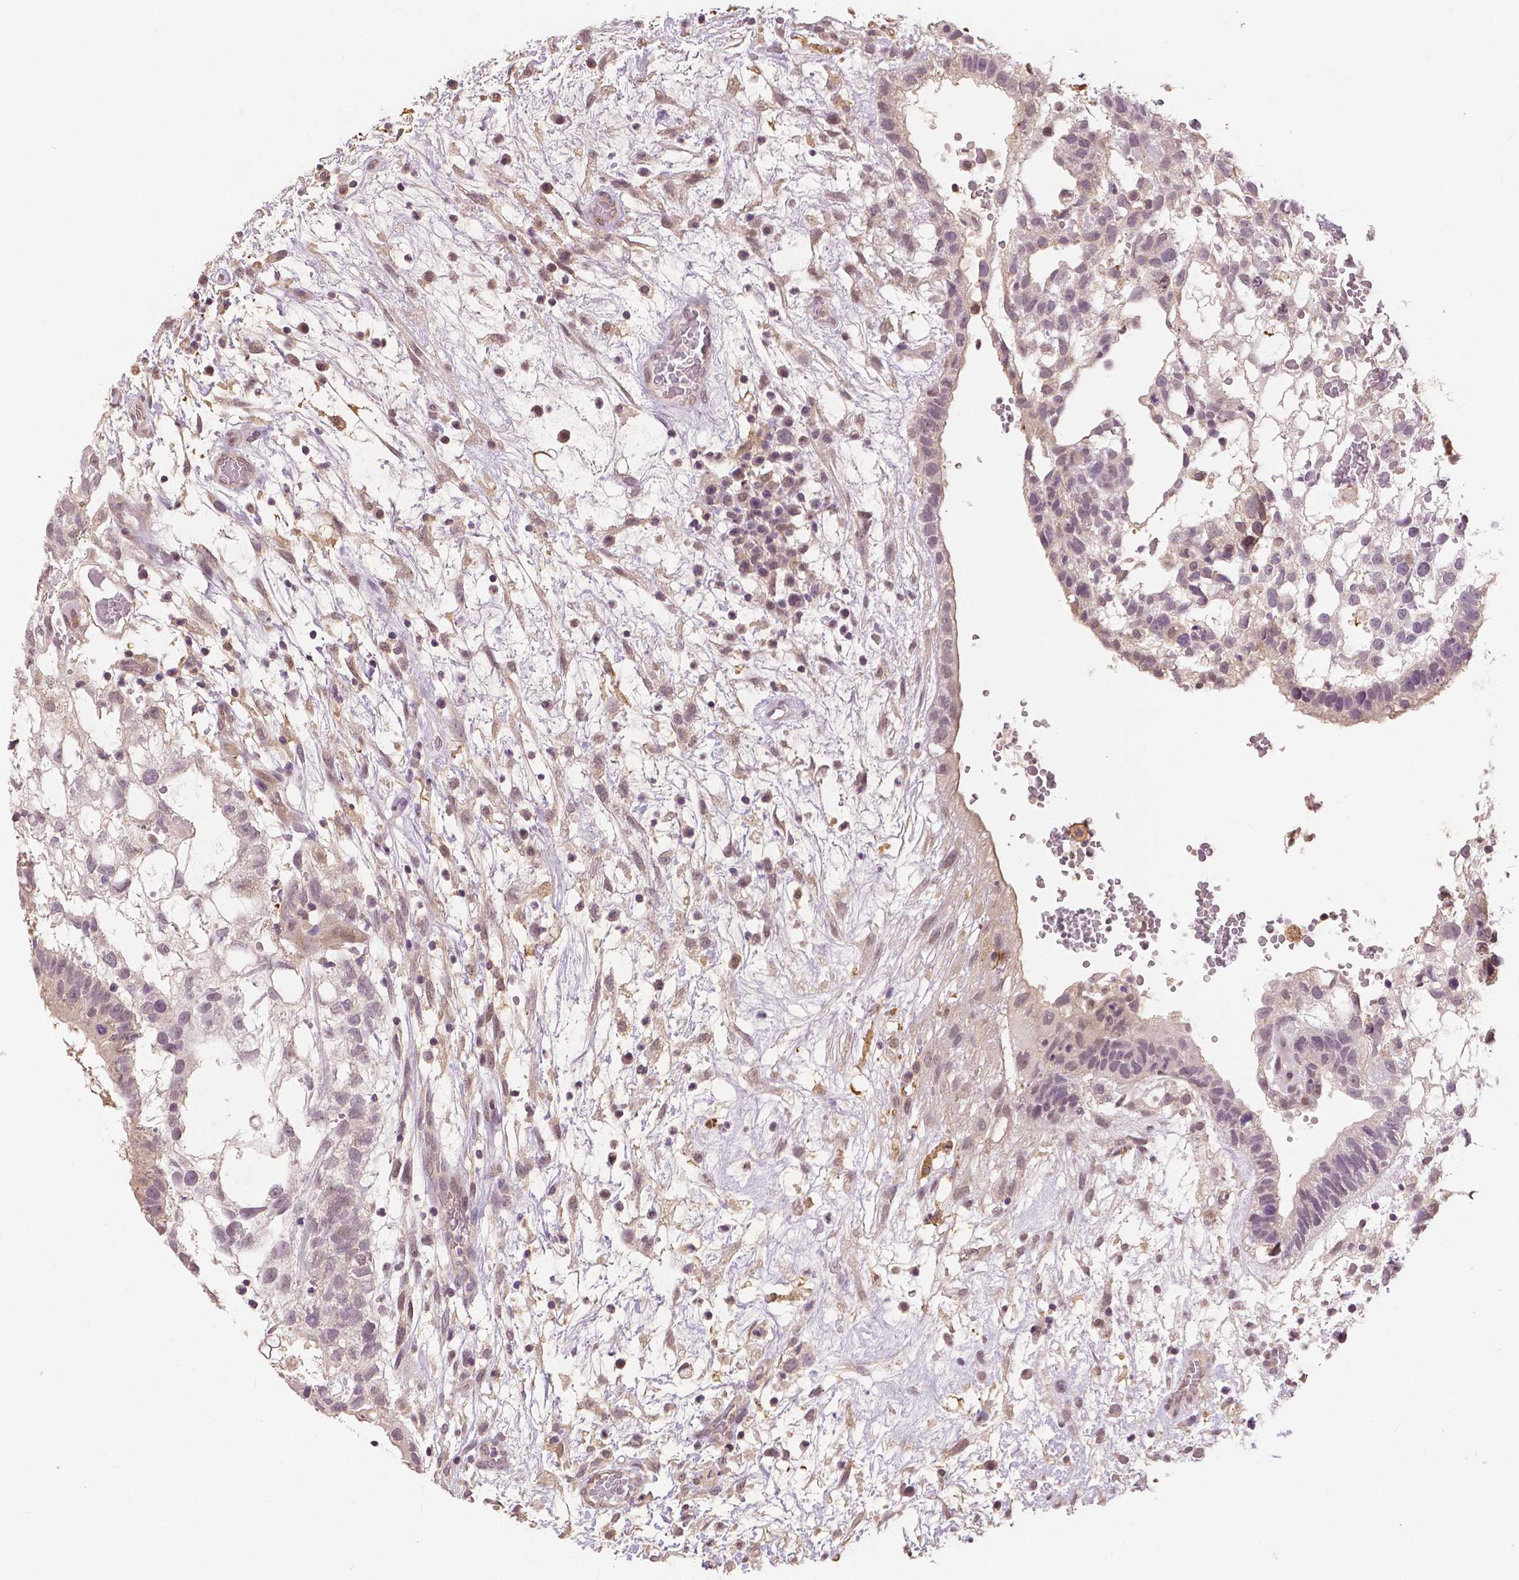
{"staining": {"intensity": "weak", "quantity": "<25%", "location": "cytoplasmic/membranous"}, "tissue": "testis cancer", "cell_type": "Tumor cells", "image_type": "cancer", "snomed": [{"axis": "morphology", "description": "Normal tissue, NOS"}, {"axis": "morphology", "description": "Carcinoma, Embryonal, NOS"}, {"axis": "topography", "description": "Testis"}], "caption": "Embryonal carcinoma (testis) was stained to show a protein in brown. There is no significant positivity in tumor cells.", "gene": "MAP1LC3B", "patient": {"sex": "male", "age": 32}}